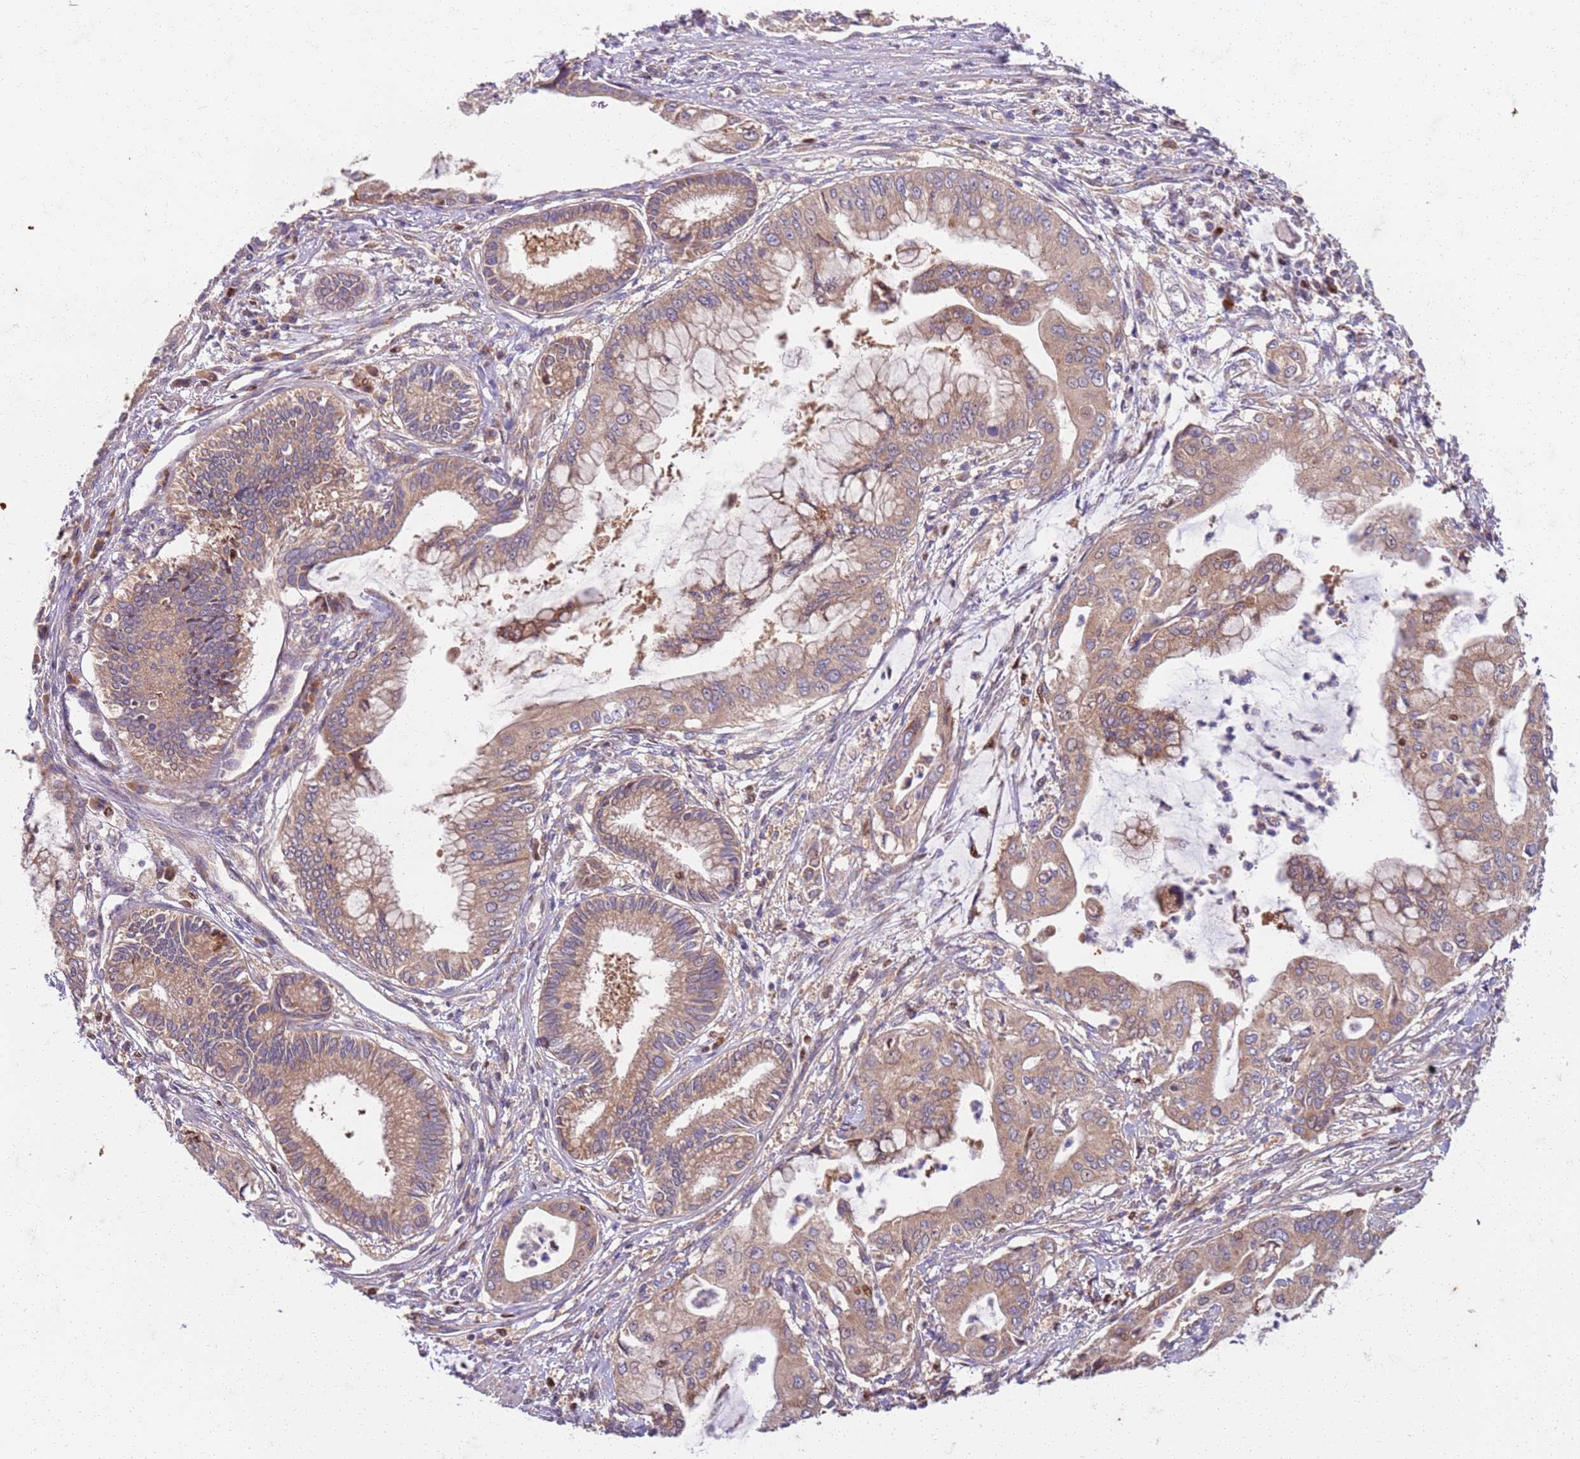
{"staining": {"intensity": "weak", "quantity": ">75%", "location": "cytoplasmic/membranous"}, "tissue": "pancreatic cancer", "cell_type": "Tumor cells", "image_type": "cancer", "snomed": [{"axis": "morphology", "description": "Adenocarcinoma, NOS"}, {"axis": "topography", "description": "Pancreas"}], "caption": "This image reveals immunohistochemistry staining of pancreatic cancer, with low weak cytoplasmic/membranous staining in about >75% of tumor cells.", "gene": "OSBP", "patient": {"sex": "male", "age": 46}}